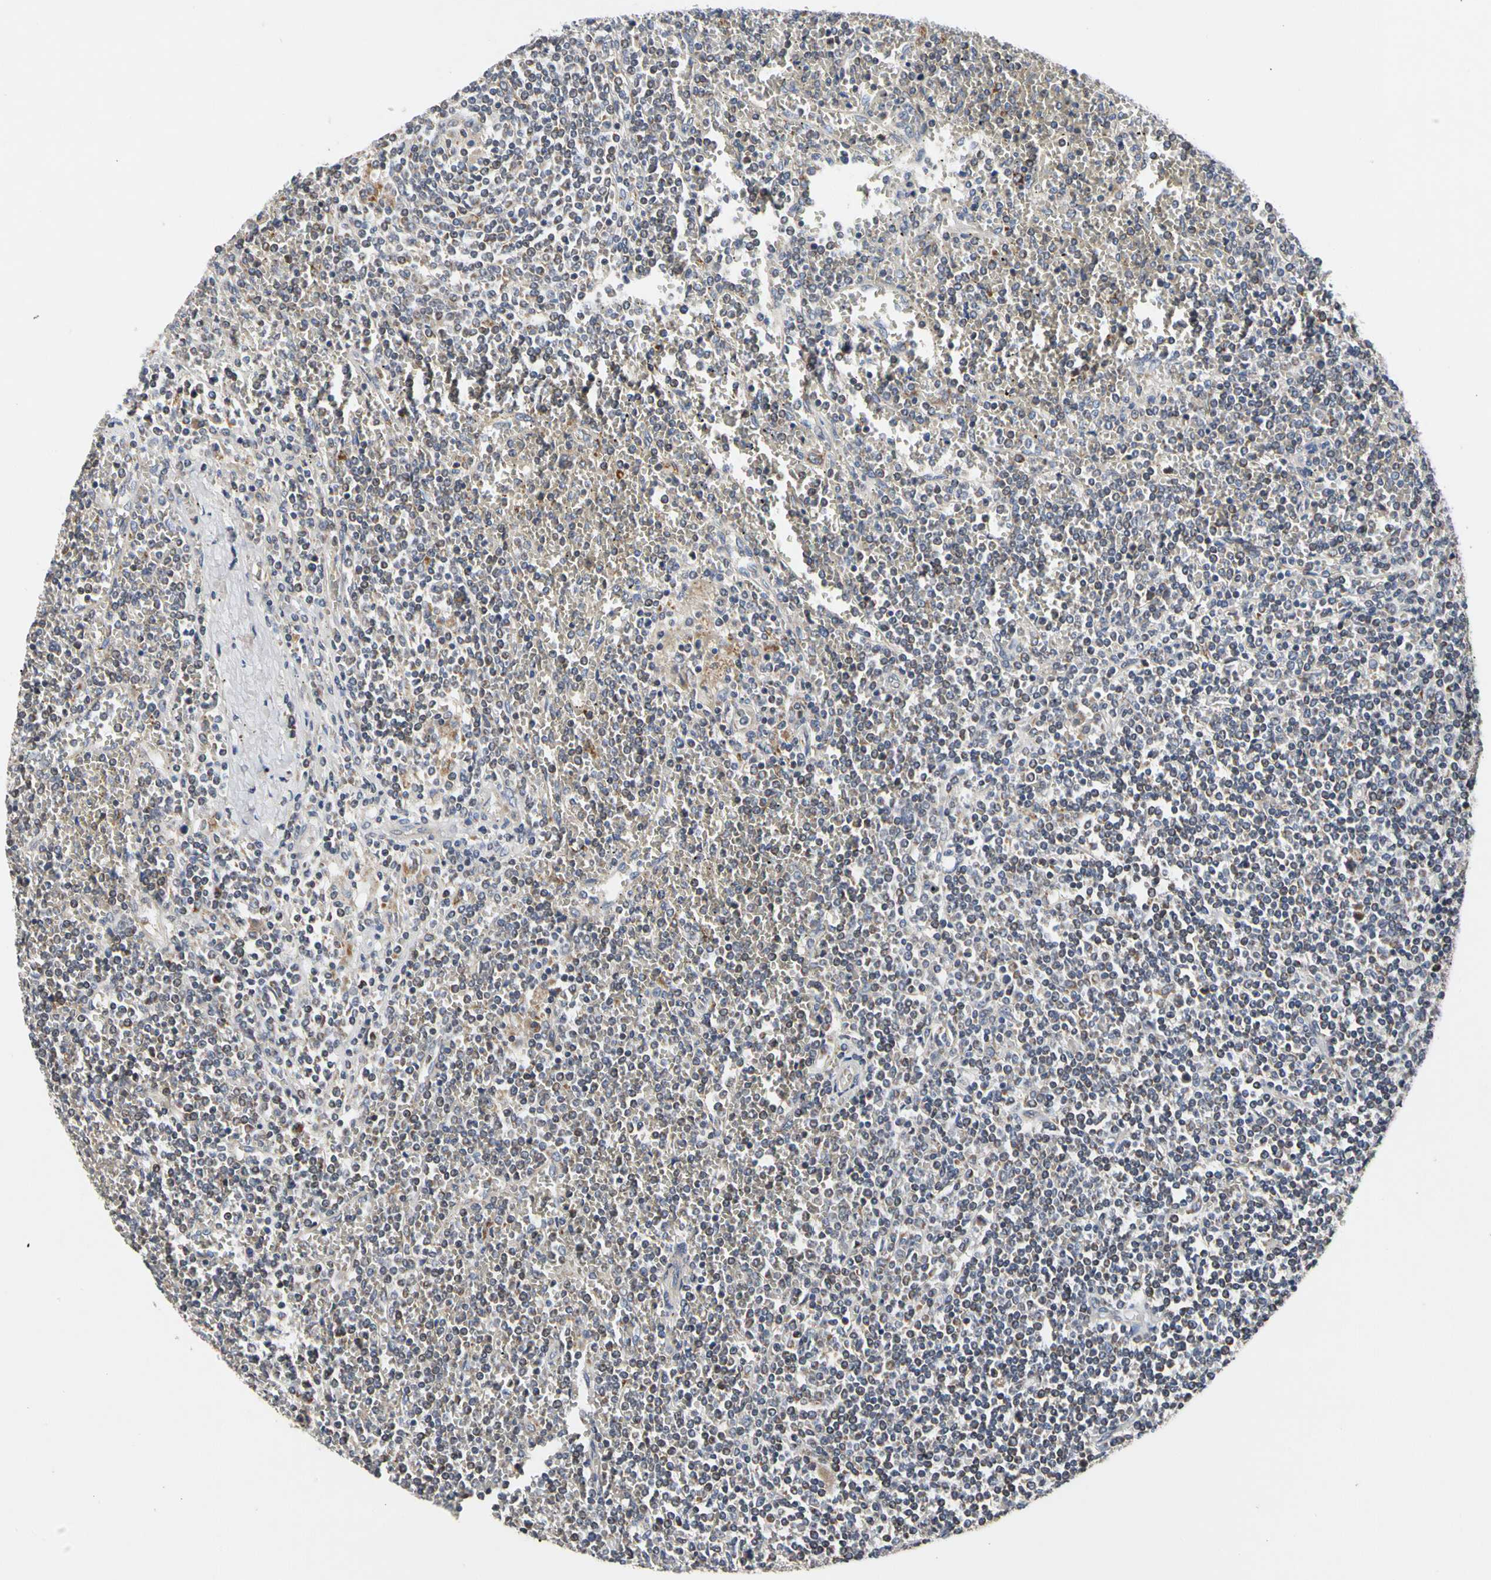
{"staining": {"intensity": "weak", "quantity": "<25%", "location": "cytoplasmic/membranous"}, "tissue": "lymphoma", "cell_type": "Tumor cells", "image_type": "cancer", "snomed": [{"axis": "morphology", "description": "Malignant lymphoma, non-Hodgkin's type, Low grade"}, {"axis": "topography", "description": "Spleen"}], "caption": "This is an IHC micrograph of lymphoma. There is no staining in tumor cells.", "gene": "GPD2", "patient": {"sex": "female", "age": 19}}